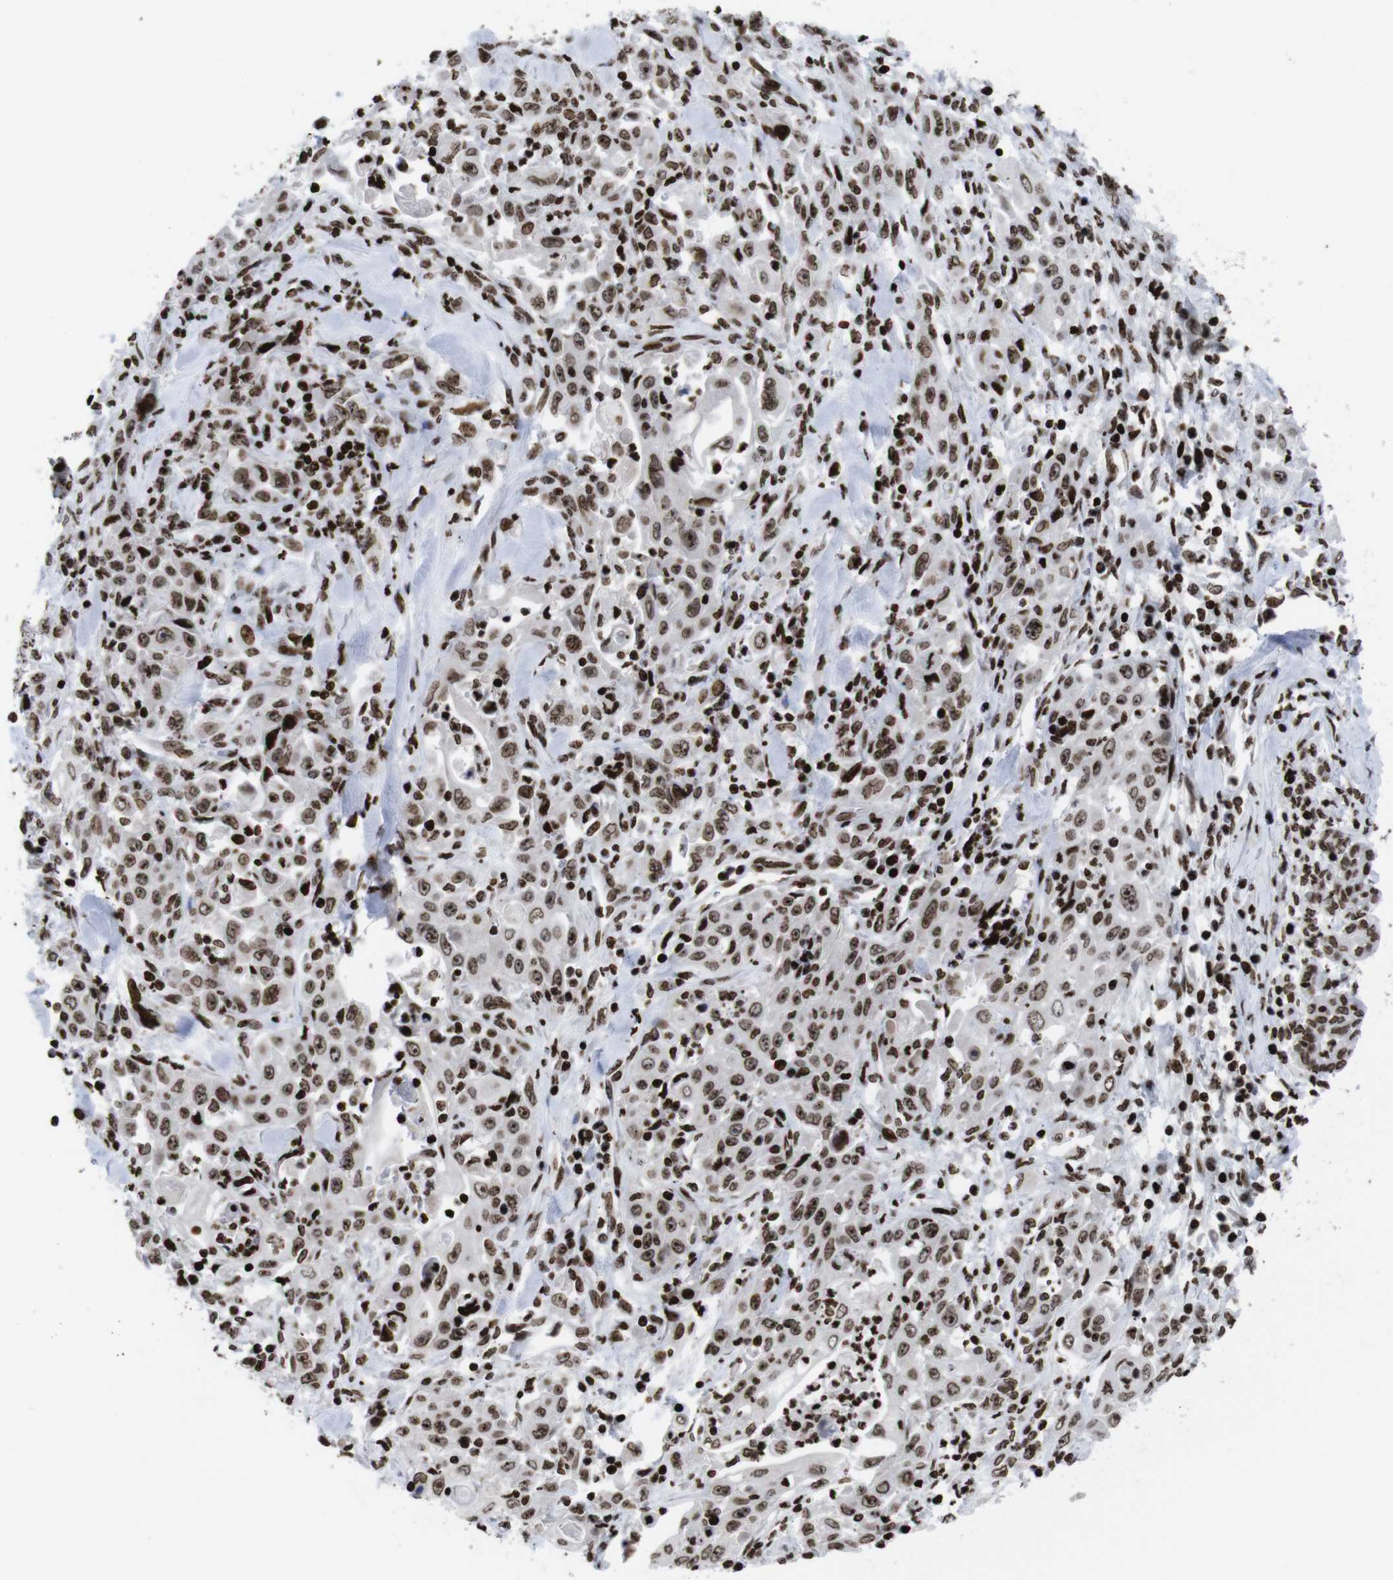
{"staining": {"intensity": "strong", "quantity": ">75%", "location": "cytoplasmic/membranous,nuclear"}, "tissue": "pancreatic cancer", "cell_type": "Tumor cells", "image_type": "cancer", "snomed": [{"axis": "morphology", "description": "Adenocarcinoma, NOS"}, {"axis": "topography", "description": "Pancreas"}], "caption": "Immunohistochemical staining of pancreatic cancer exhibits strong cytoplasmic/membranous and nuclear protein positivity in approximately >75% of tumor cells. The staining was performed using DAB (3,3'-diaminobenzidine) to visualize the protein expression in brown, while the nuclei were stained in blue with hematoxylin (Magnification: 20x).", "gene": "H1-4", "patient": {"sex": "male", "age": 70}}